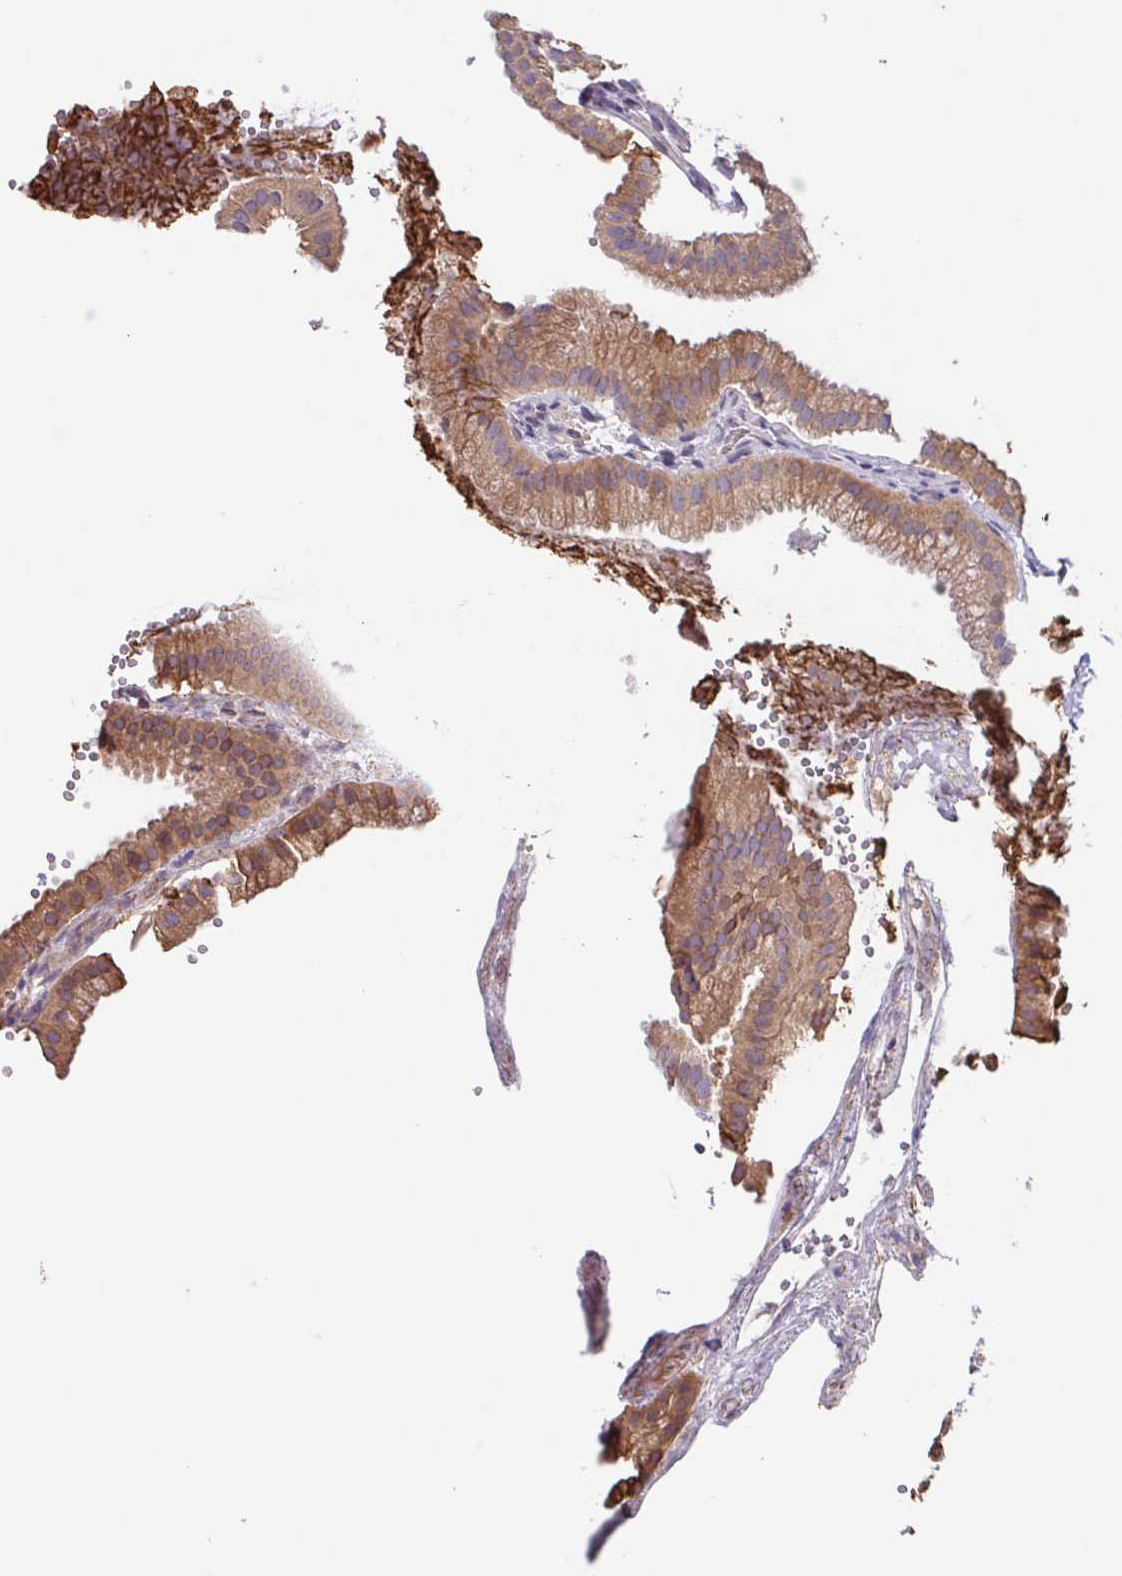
{"staining": {"intensity": "moderate", "quantity": ">75%", "location": "cytoplasmic/membranous"}, "tissue": "gallbladder", "cell_type": "Glandular cells", "image_type": "normal", "snomed": [{"axis": "morphology", "description": "Normal tissue, NOS"}, {"axis": "topography", "description": "Gallbladder"}], "caption": "DAB (3,3'-diaminobenzidine) immunohistochemical staining of benign human gallbladder shows moderate cytoplasmic/membranous protein expression in approximately >75% of glandular cells.", "gene": "SFTPB", "patient": {"sex": "female", "age": 63}}